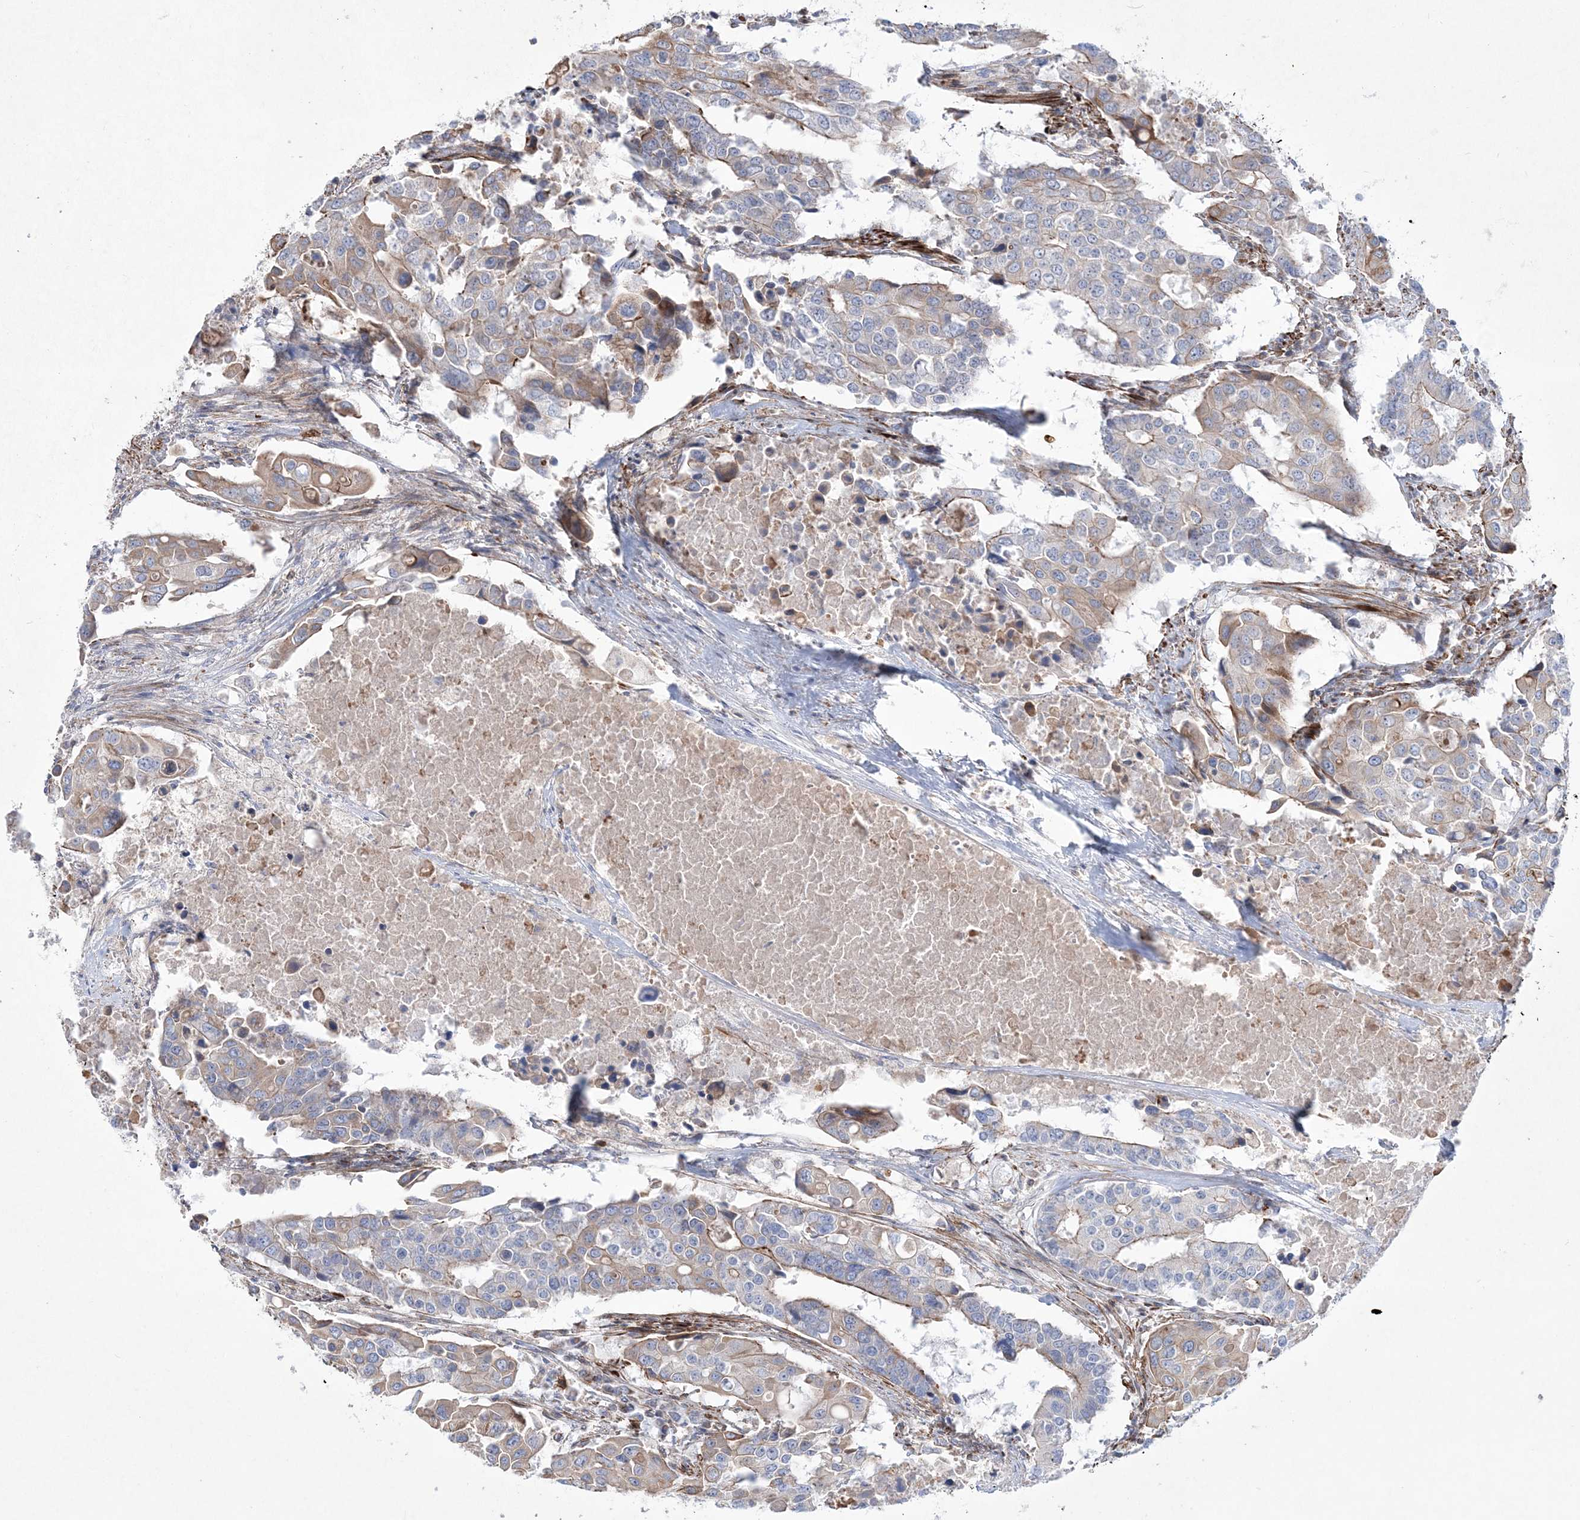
{"staining": {"intensity": "moderate", "quantity": "<25%", "location": "cytoplasmic/membranous"}, "tissue": "colorectal cancer", "cell_type": "Tumor cells", "image_type": "cancer", "snomed": [{"axis": "morphology", "description": "Adenocarcinoma, NOS"}, {"axis": "topography", "description": "Colon"}], "caption": "Immunohistochemical staining of human colorectal adenocarcinoma displays moderate cytoplasmic/membranous protein staining in about <25% of tumor cells. (DAB (3,3'-diaminobenzidine) IHC with brightfield microscopy, high magnification).", "gene": "RICTOR", "patient": {"sex": "male", "age": 77}}